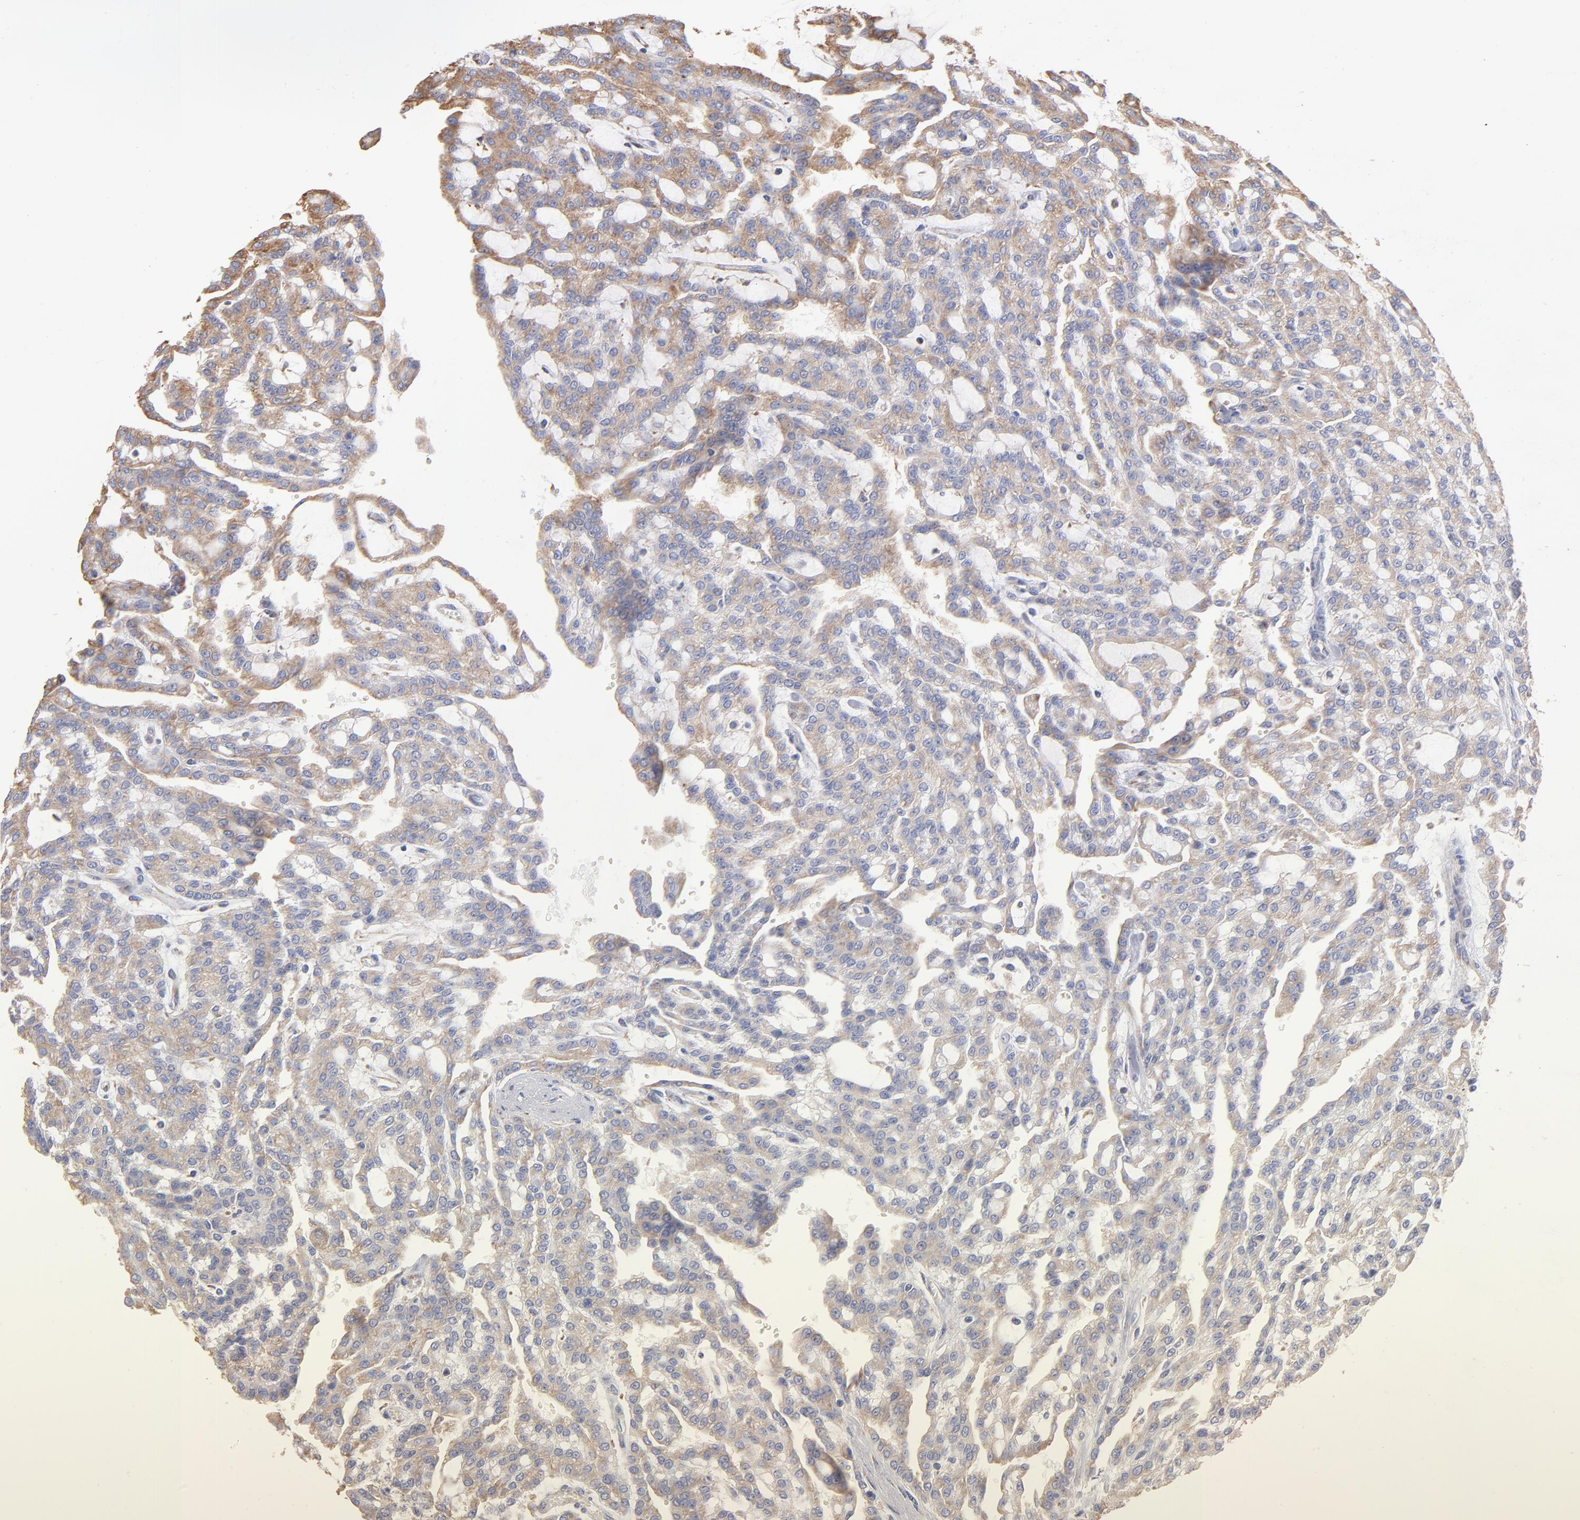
{"staining": {"intensity": "weak", "quantity": "<25%", "location": "cytoplasmic/membranous"}, "tissue": "renal cancer", "cell_type": "Tumor cells", "image_type": "cancer", "snomed": [{"axis": "morphology", "description": "Adenocarcinoma, NOS"}, {"axis": "topography", "description": "Kidney"}], "caption": "High magnification brightfield microscopy of renal cancer (adenocarcinoma) stained with DAB (brown) and counterstained with hematoxylin (blue): tumor cells show no significant staining.", "gene": "RPL9", "patient": {"sex": "male", "age": 63}}